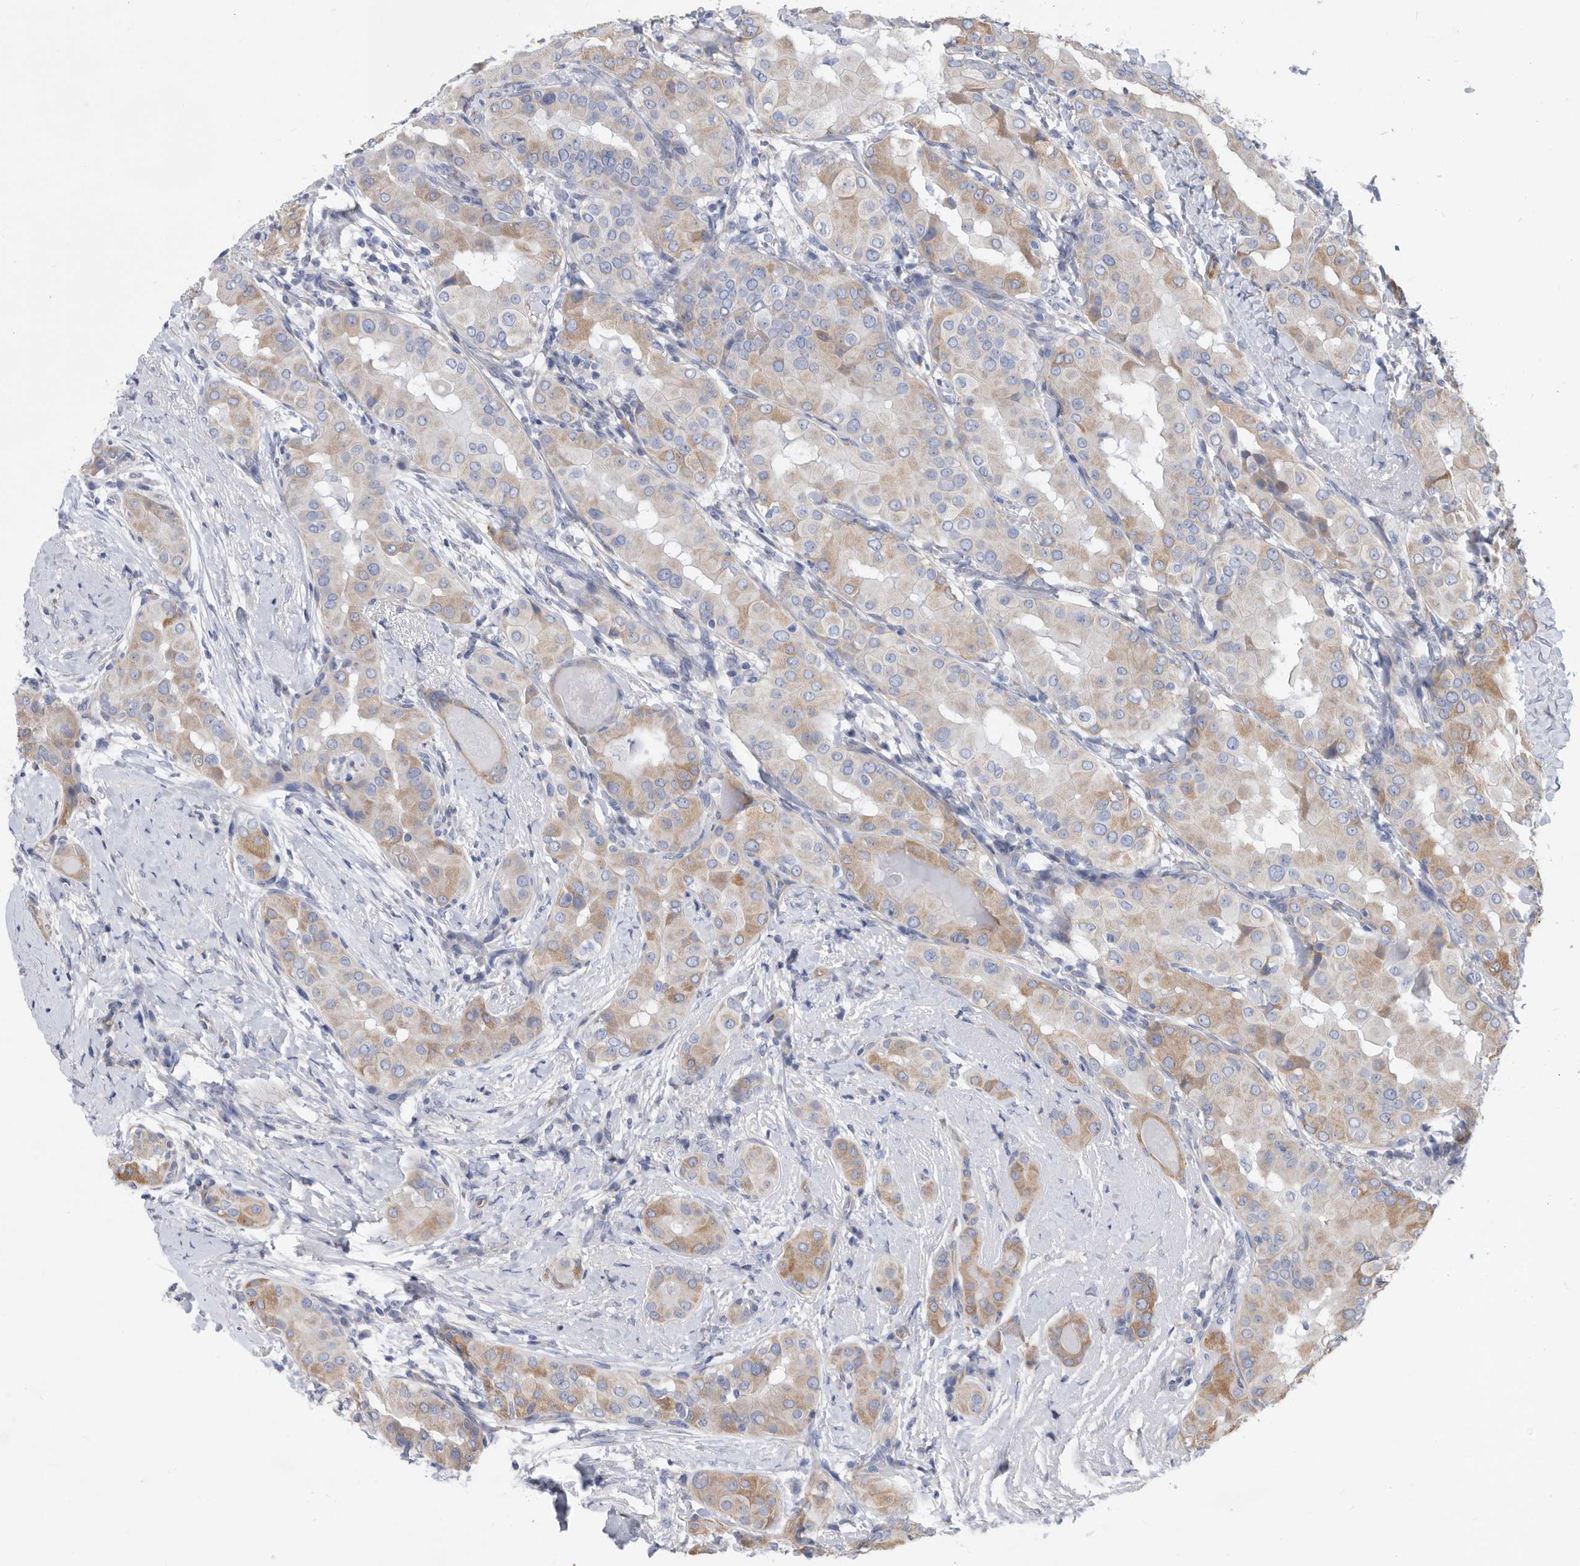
{"staining": {"intensity": "moderate", "quantity": "25%-75%", "location": "cytoplasmic/membranous"}, "tissue": "thyroid cancer", "cell_type": "Tumor cells", "image_type": "cancer", "snomed": [{"axis": "morphology", "description": "Papillary adenocarcinoma, NOS"}, {"axis": "topography", "description": "Thyroid gland"}], "caption": "Immunohistochemical staining of thyroid papillary adenocarcinoma exhibits moderate cytoplasmic/membranous protein expression in approximately 25%-75% of tumor cells.", "gene": "ATP13A3", "patient": {"sex": "male", "age": 33}}